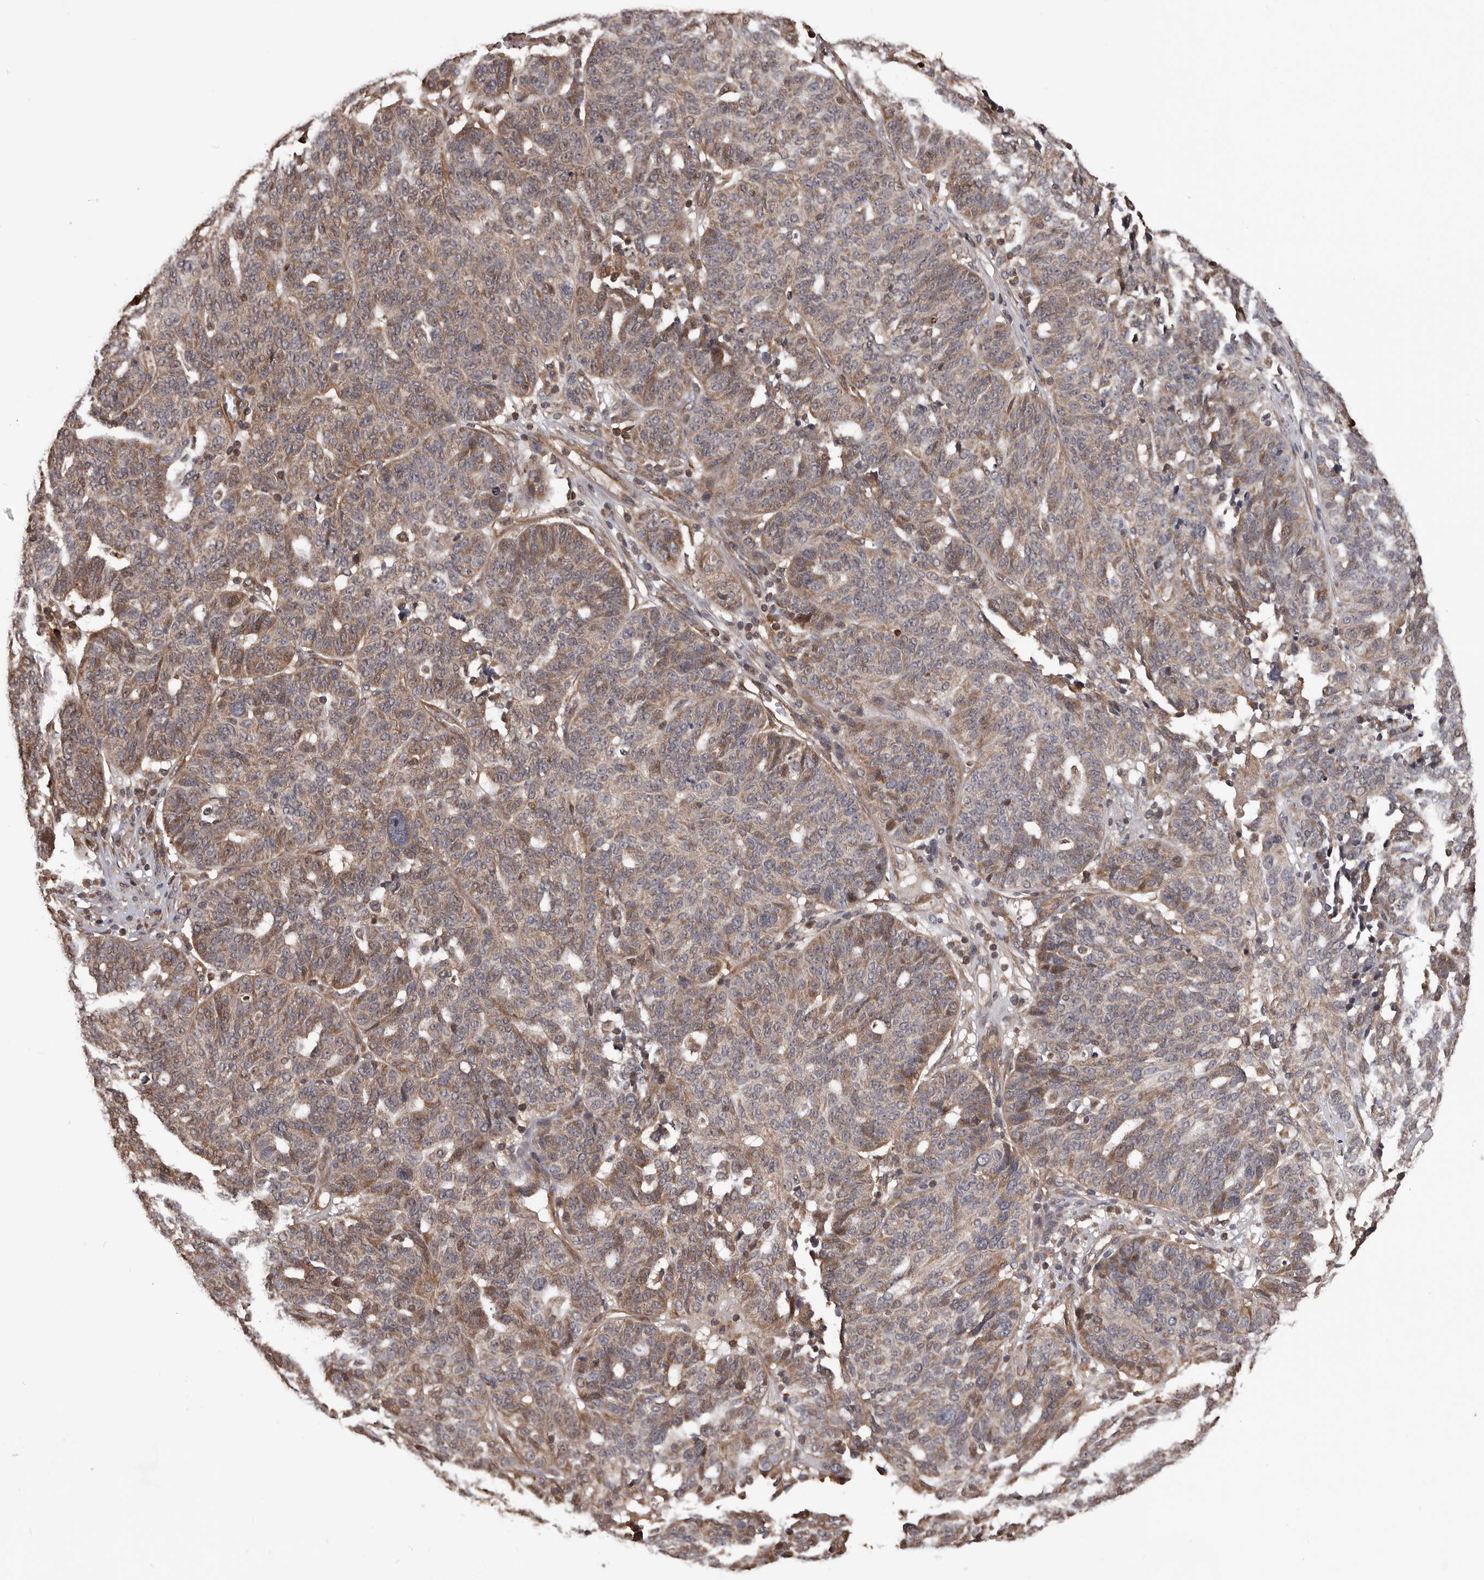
{"staining": {"intensity": "moderate", "quantity": ">75%", "location": "cytoplasmic/membranous"}, "tissue": "ovarian cancer", "cell_type": "Tumor cells", "image_type": "cancer", "snomed": [{"axis": "morphology", "description": "Cystadenocarcinoma, serous, NOS"}, {"axis": "topography", "description": "Ovary"}], "caption": "Tumor cells display medium levels of moderate cytoplasmic/membranous staining in about >75% of cells in serous cystadenocarcinoma (ovarian). (Stains: DAB (3,3'-diaminobenzidine) in brown, nuclei in blue, Microscopy: brightfield microscopy at high magnification).", "gene": "ADAMTS2", "patient": {"sex": "female", "age": 59}}